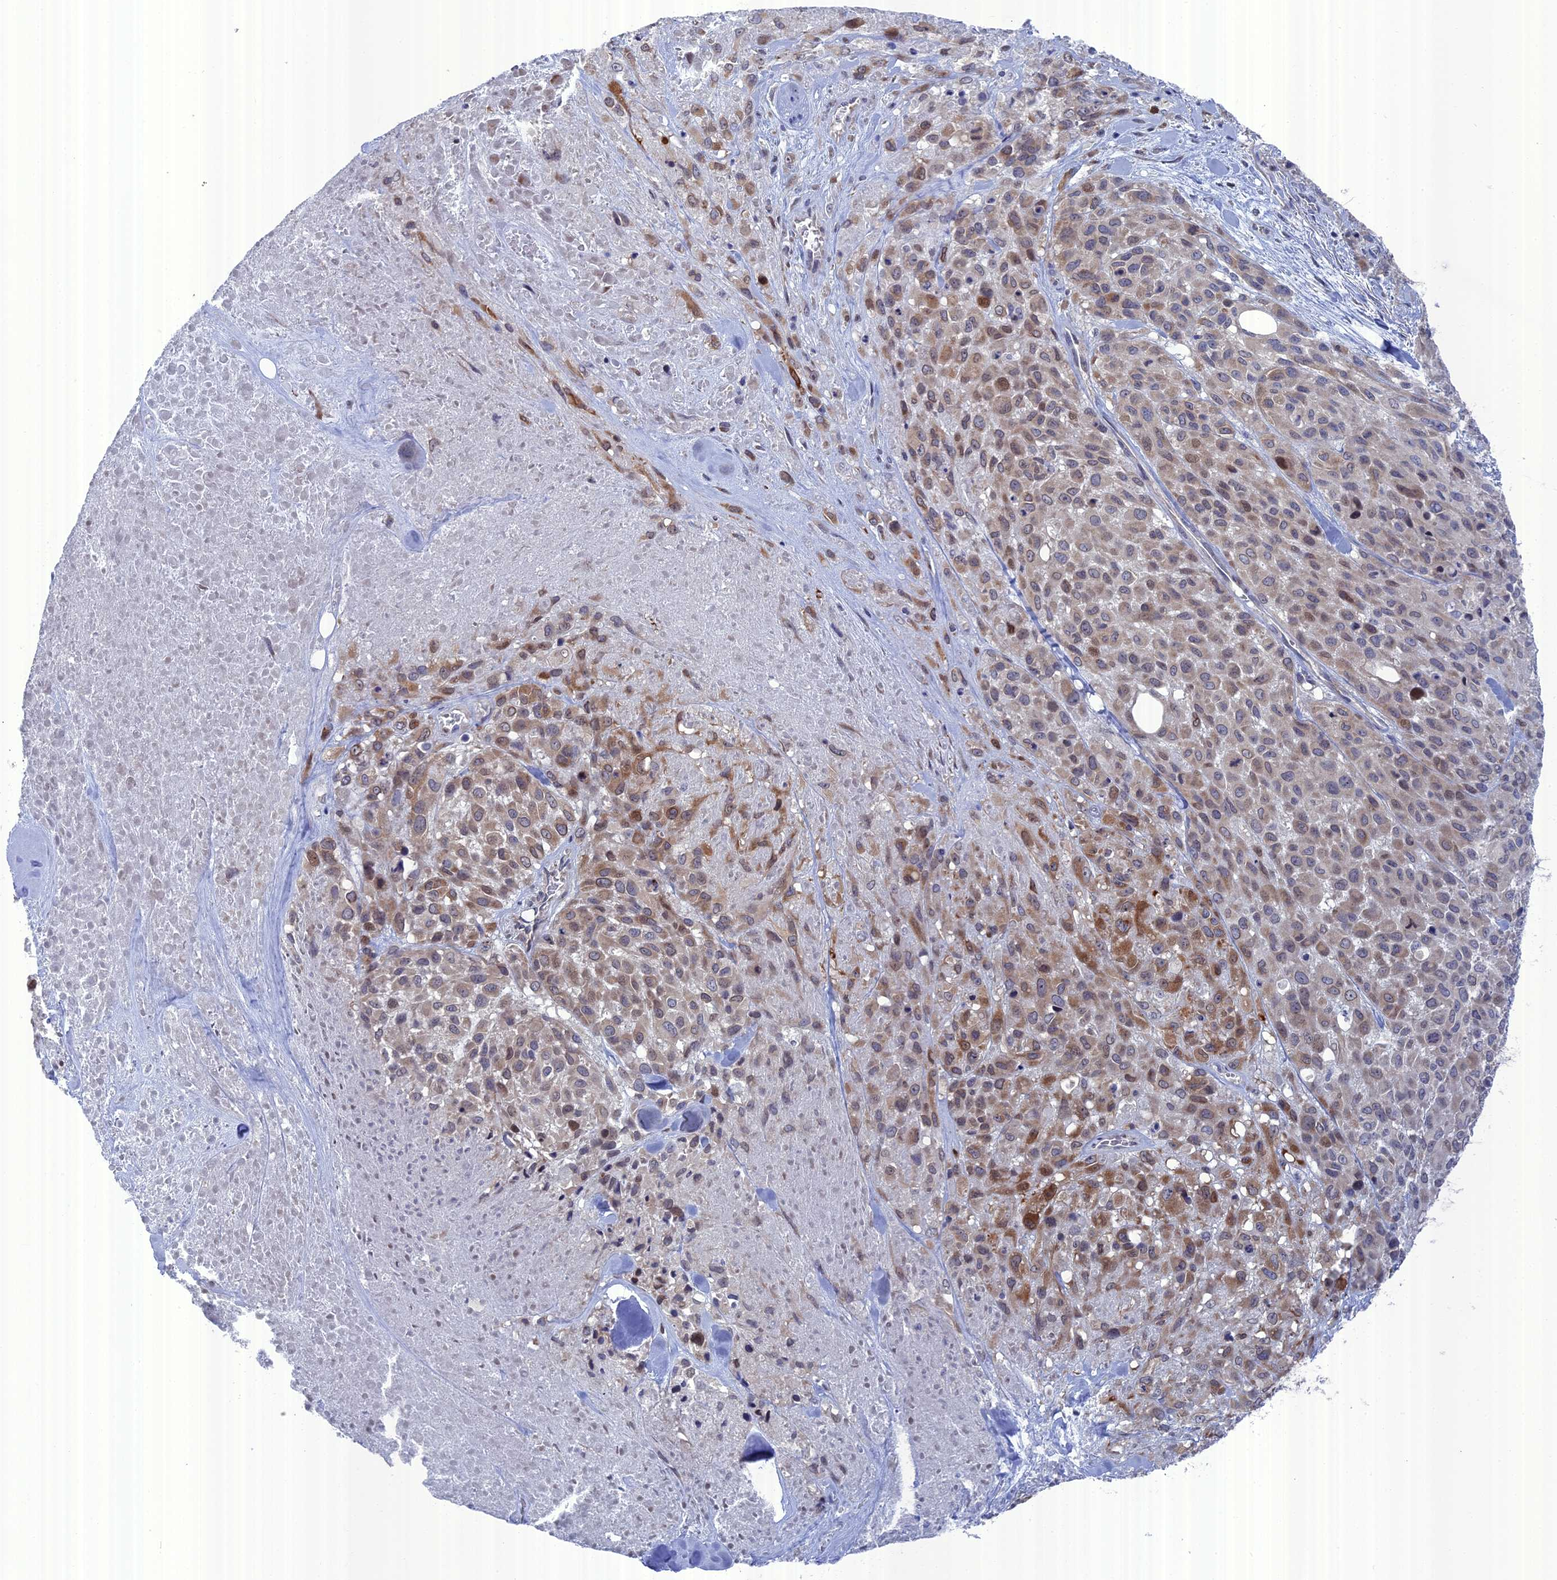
{"staining": {"intensity": "moderate", "quantity": "25%-75%", "location": "cytoplasmic/membranous"}, "tissue": "melanoma", "cell_type": "Tumor cells", "image_type": "cancer", "snomed": [{"axis": "morphology", "description": "Malignant melanoma, Metastatic site"}, {"axis": "topography", "description": "Skin"}], "caption": "Immunohistochemistry (IHC) histopathology image of neoplastic tissue: melanoma stained using immunohistochemistry (IHC) exhibits medium levels of moderate protein expression localized specifically in the cytoplasmic/membranous of tumor cells, appearing as a cytoplasmic/membranous brown color.", "gene": "TMEM161A", "patient": {"sex": "female", "age": 81}}